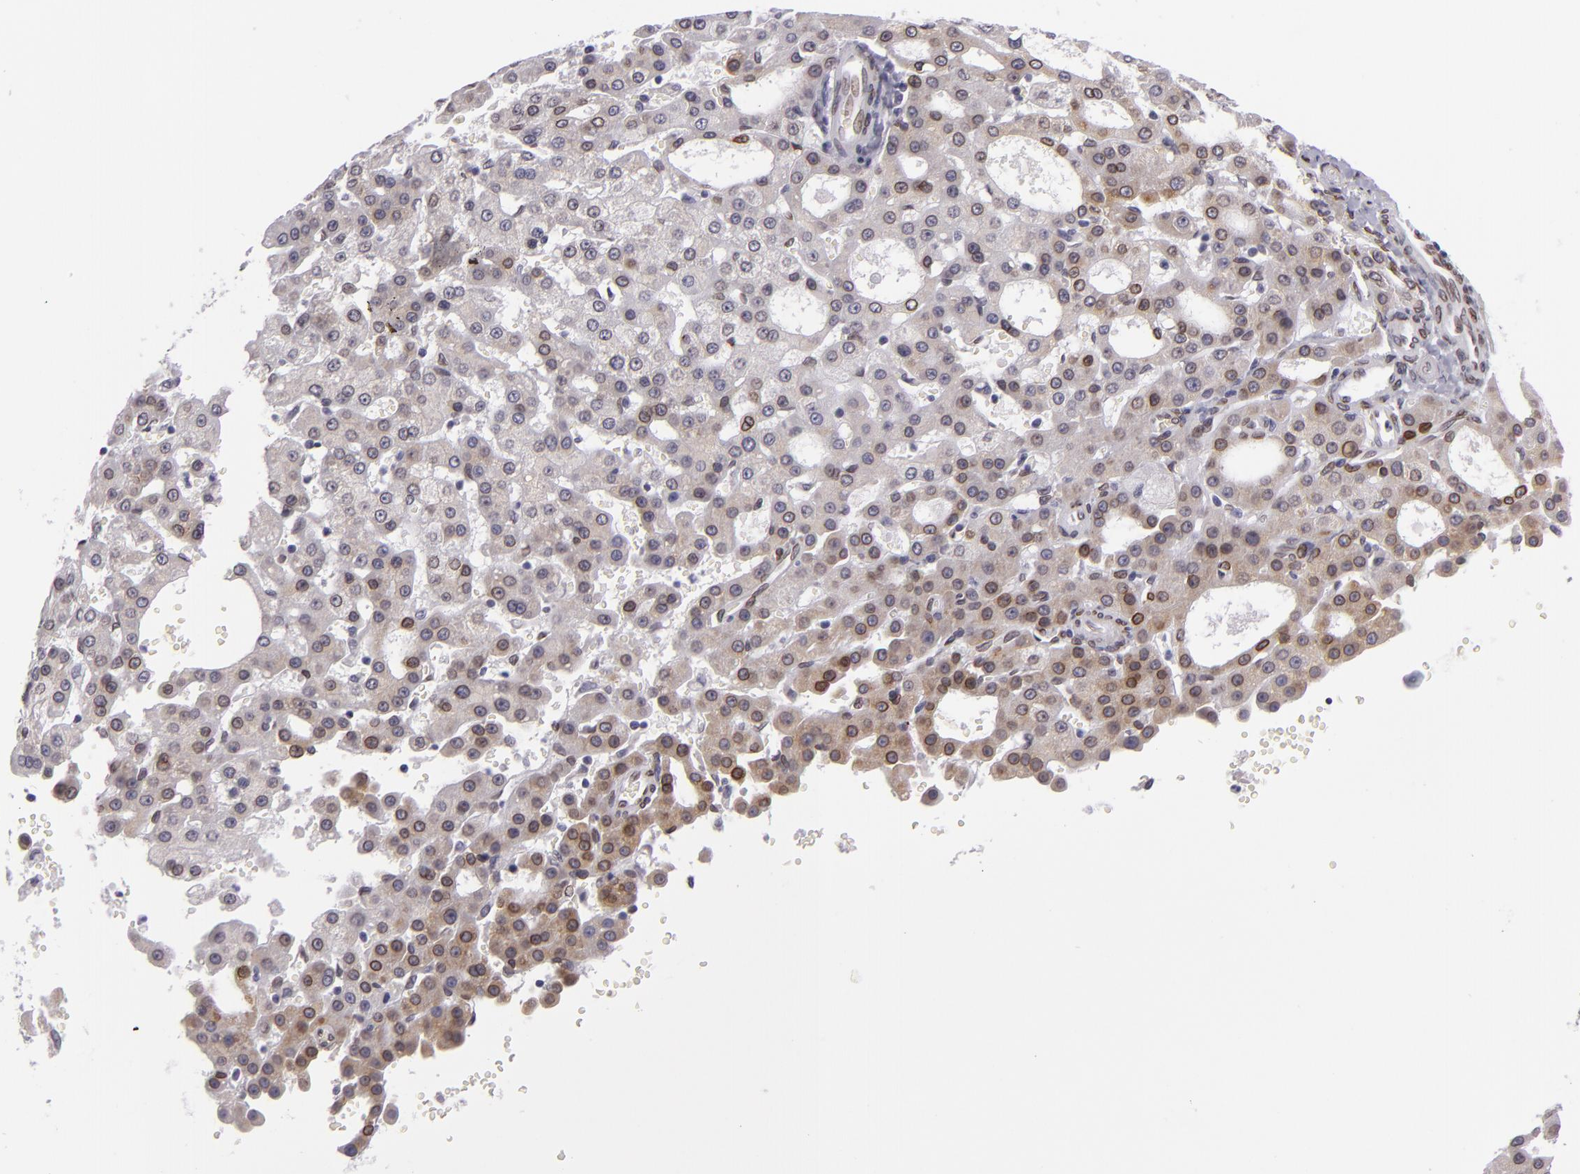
{"staining": {"intensity": "moderate", "quantity": "25%-75%", "location": "nuclear"}, "tissue": "liver cancer", "cell_type": "Tumor cells", "image_type": "cancer", "snomed": [{"axis": "morphology", "description": "Carcinoma, Hepatocellular, NOS"}, {"axis": "topography", "description": "Liver"}], "caption": "Brown immunohistochemical staining in human liver cancer (hepatocellular carcinoma) demonstrates moderate nuclear positivity in about 25%-75% of tumor cells. (DAB (3,3'-diaminobenzidine) = brown stain, brightfield microscopy at high magnification).", "gene": "EMD", "patient": {"sex": "male", "age": 47}}